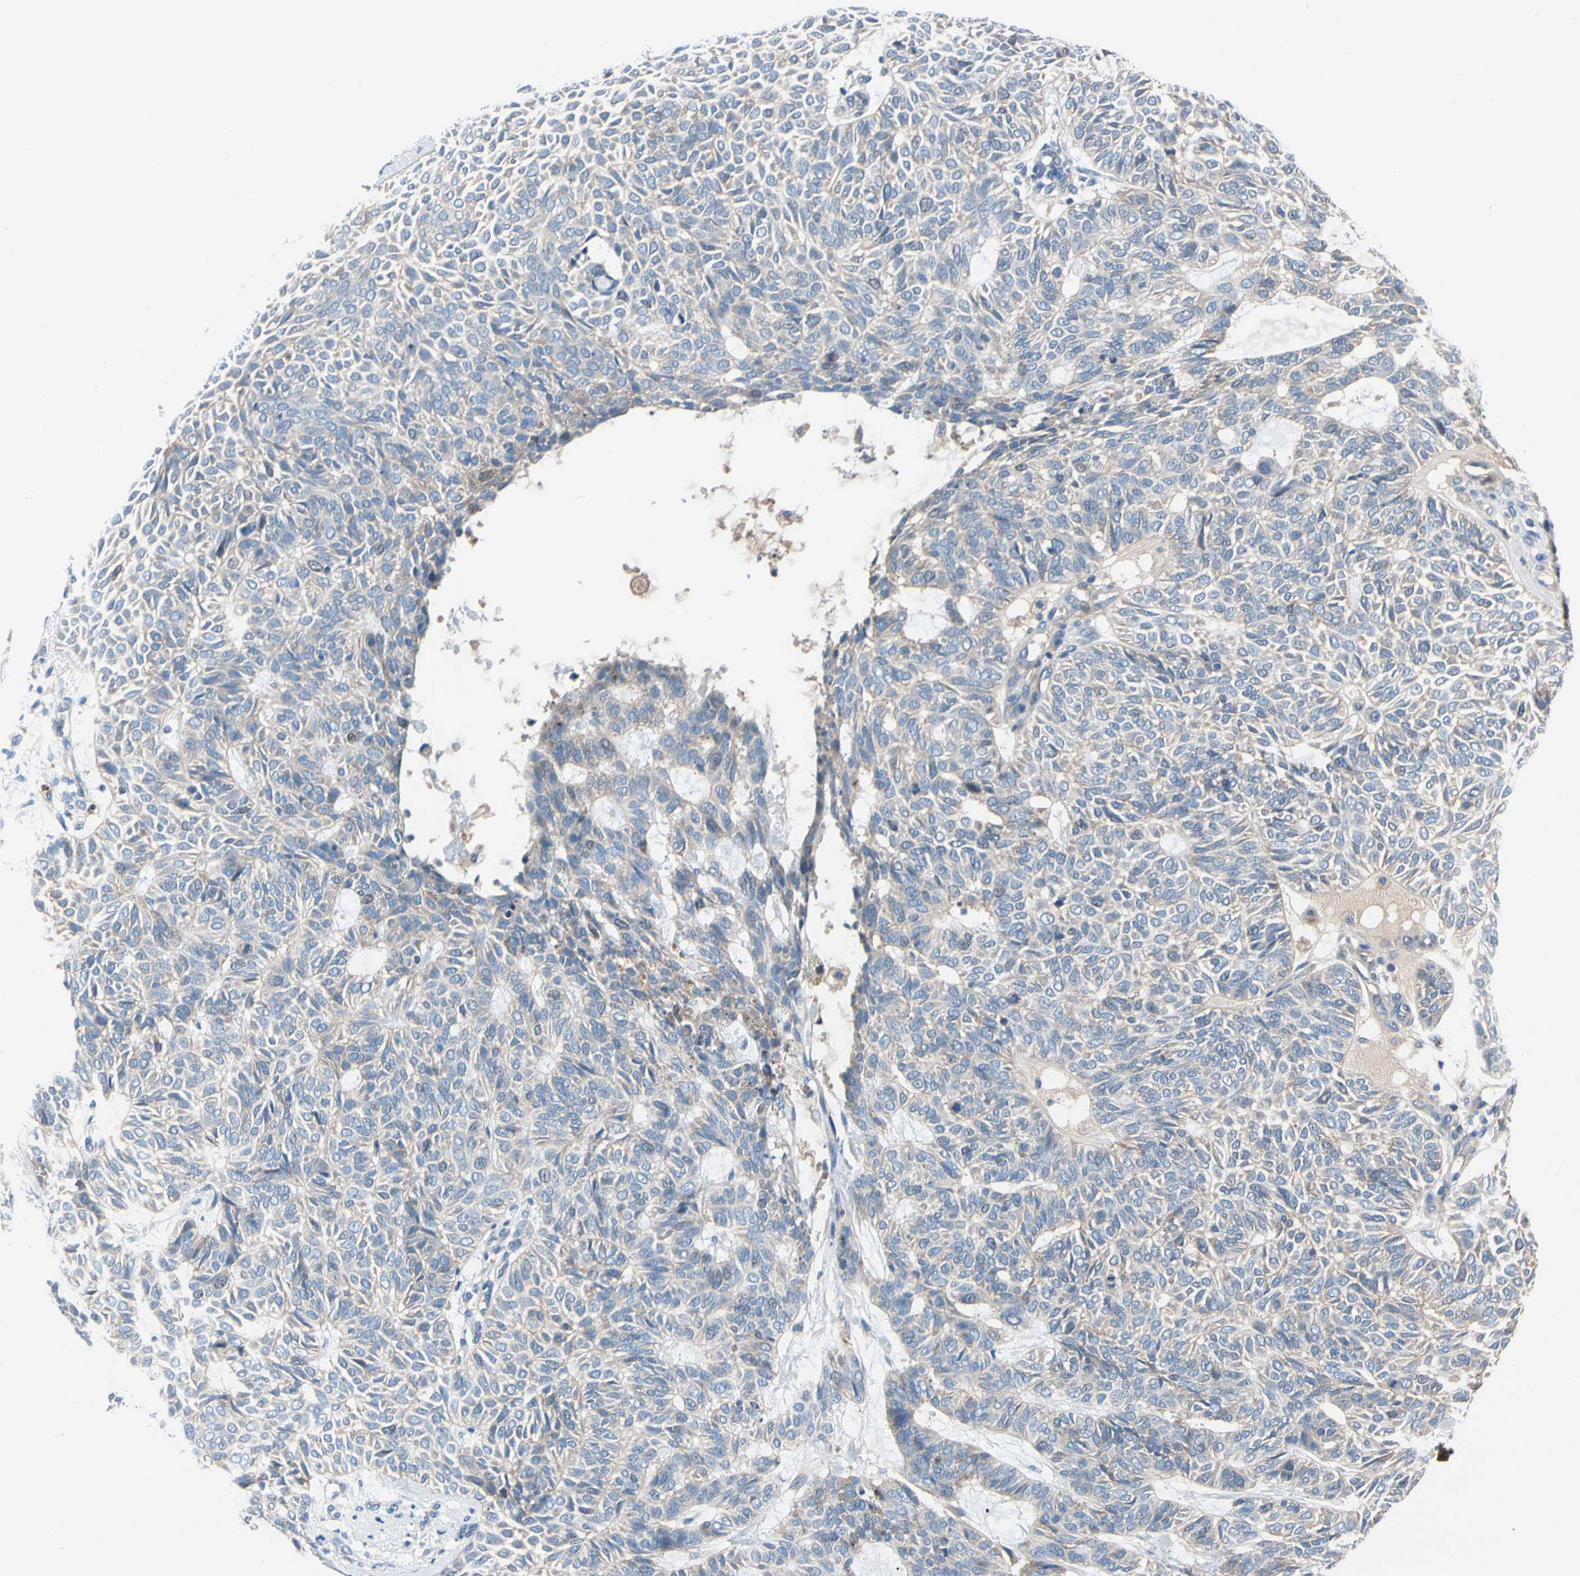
{"staining": {"intensity": "moderate", "quantity": "<25%", "location": "nuclear"}, "tissue": "skin cancer", "cell_type": "Tumor cells", "image_type": "cancer", "snomed": [{"axis": "morphology", "description": "Basal cell carcinoma"}, {"axis": "topography", "description": "Skin"}], "caption": "A high-resolution photomicrograph shows immunohistochemistry staining of skin cancer, which shows moderate nuclear staining in about <25% of tumor cells.", "gene": "HJURP", "patient": {"sex": "male", "age": 87}}